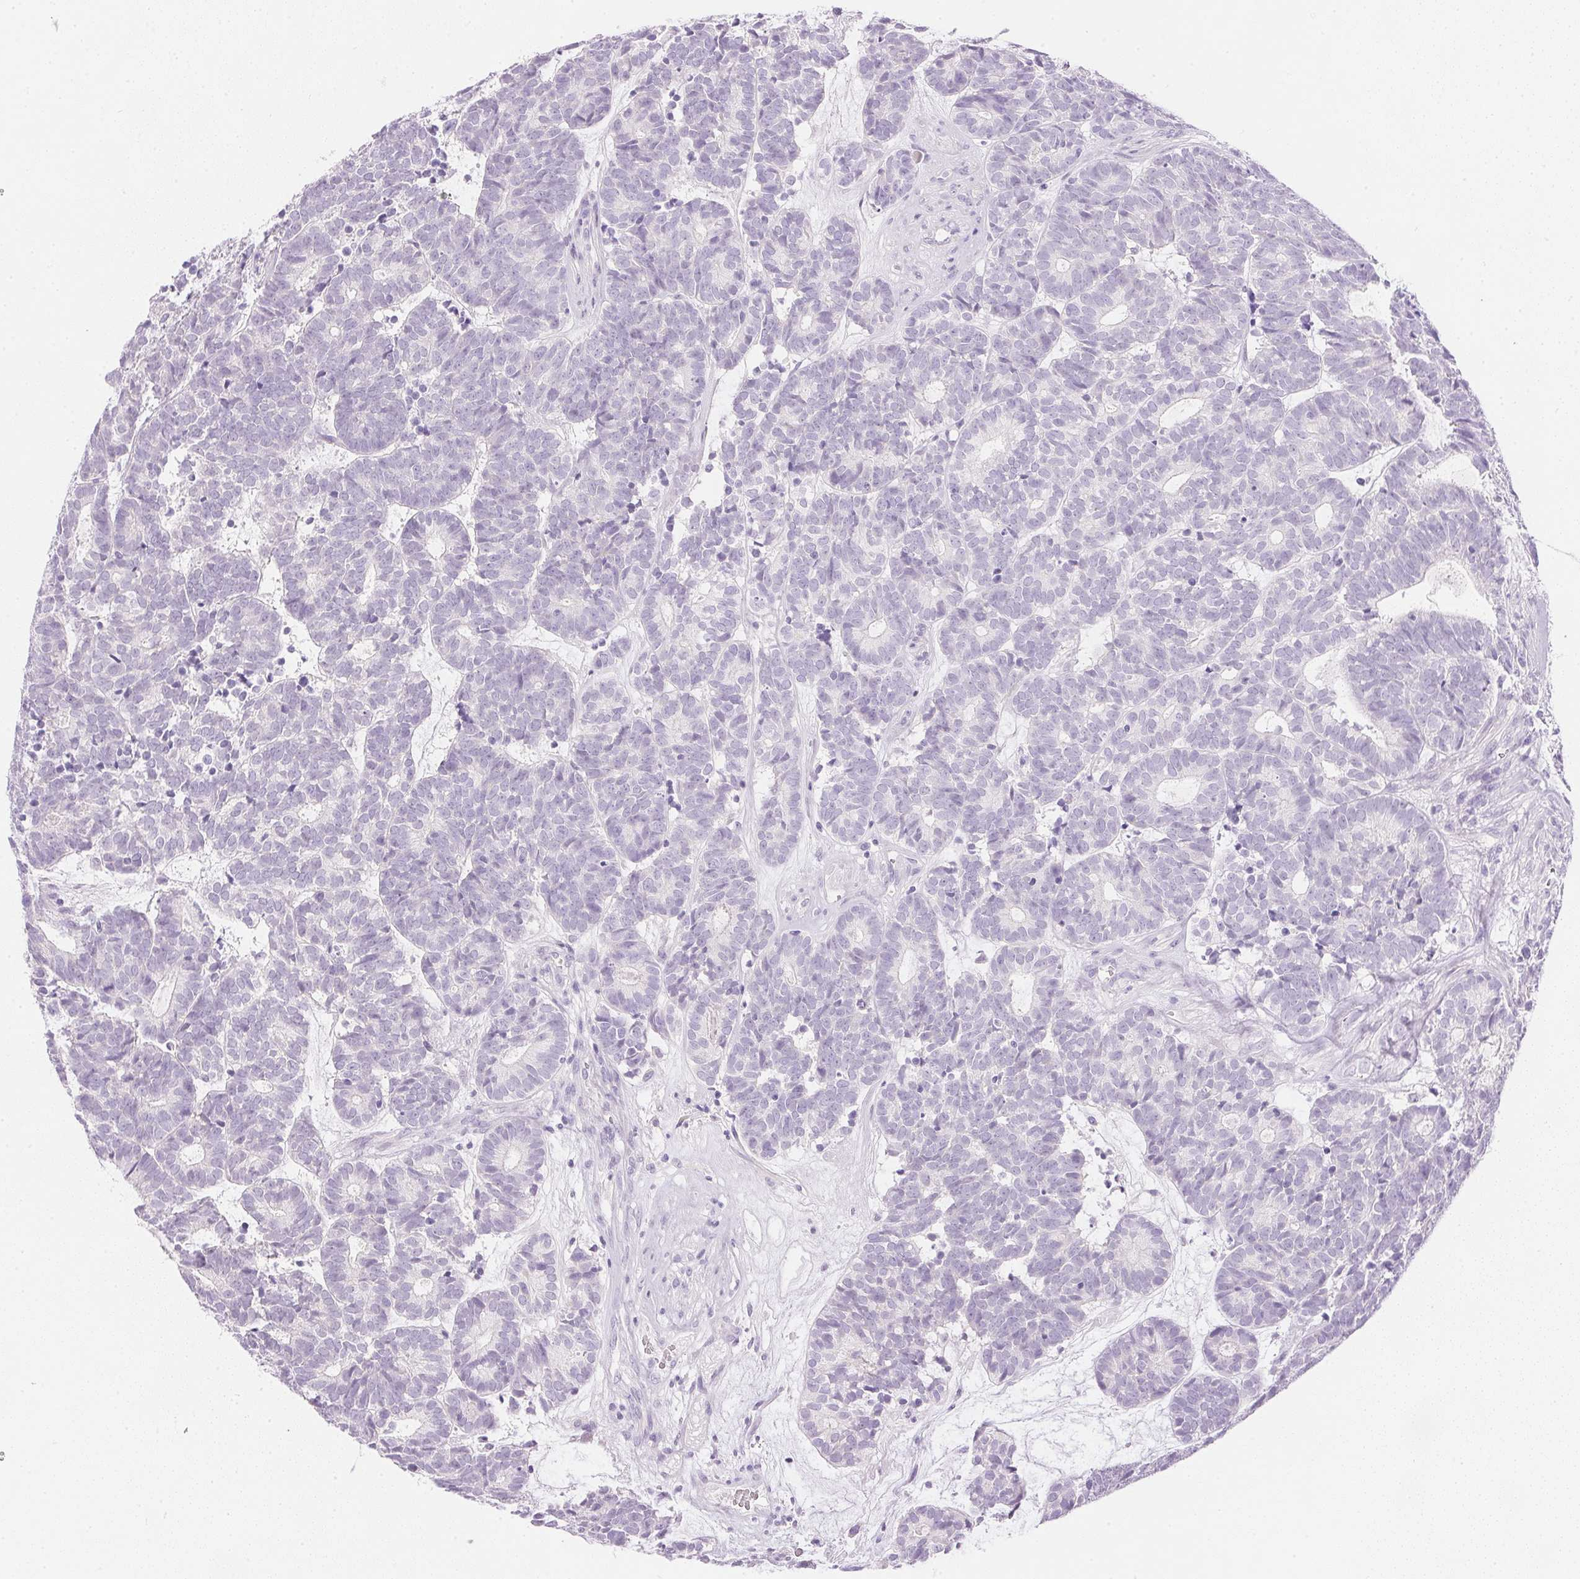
{"staining": {"intensity": "negative", "quantity": "none", "location": "none"}, "tissue": "head and neck cancer", "cell_type": "Tumor cells", "image_type": "cancer", "snomed": [{"axis": "morphology", "description": "Adenocarcinoma, NOS"}, {"axis": "topography", "description": "Head-Neck"}], "caption": "Immunohistochemistry (IHC) of head and neck cancer (adenocarcinoma) demonstrates no staining in tumor cells. (DAB (3,3'-diaminobenzidine) immunohistochemistry (IHC) visualized using brightfield microscopy, high magnification).", "gene": "CTRL", "patient": {"sex": "female", "age": 81}}